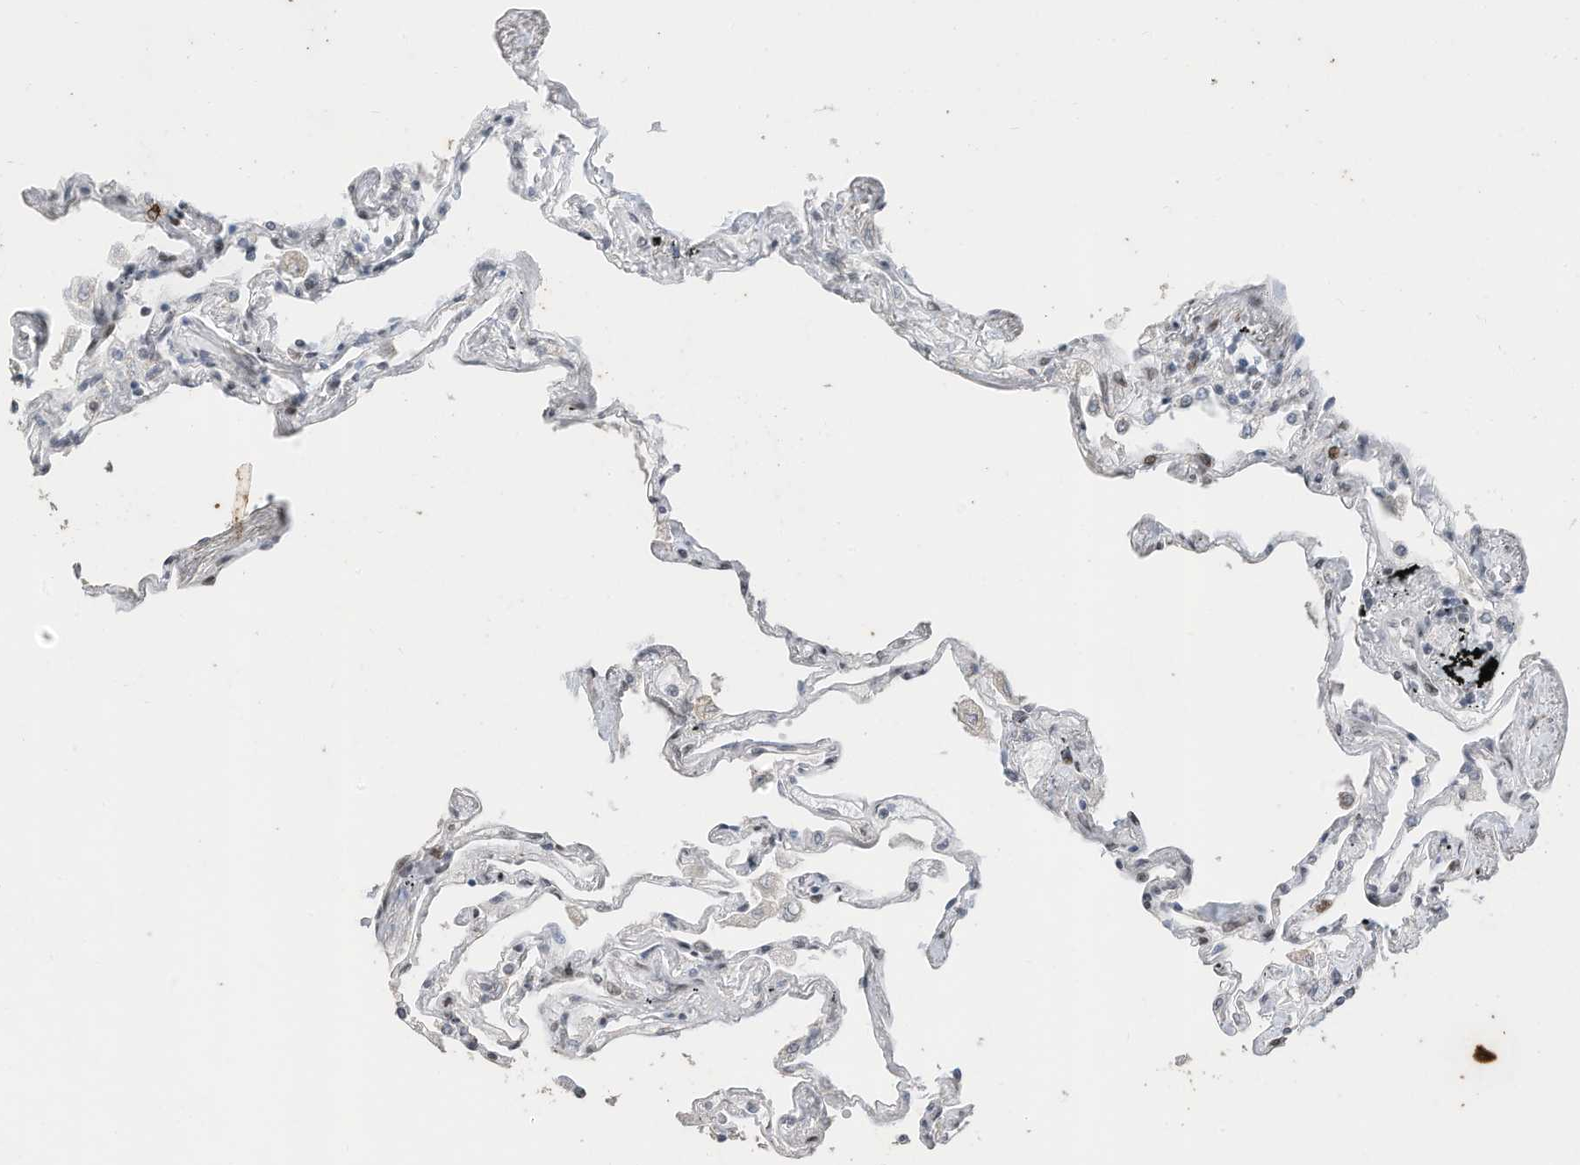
{"staining": {"intensity": "weak", "quantity": "<25%", "location": "nuclear"}, "tissue": "lung", "cell_type": "Alveolar cells", "image_type": "normal", "snomed": [{"axis": "morphology", "description": "Normal tissue, NOS"}, {"axis": "topography", "description": "Lung"}], "caption": "Immunohistochemical staining of normal human lung displays no significant positivity in alveolar cells.", "gene": "RABL3", "patient": {"sex": "female", "age": 67}}